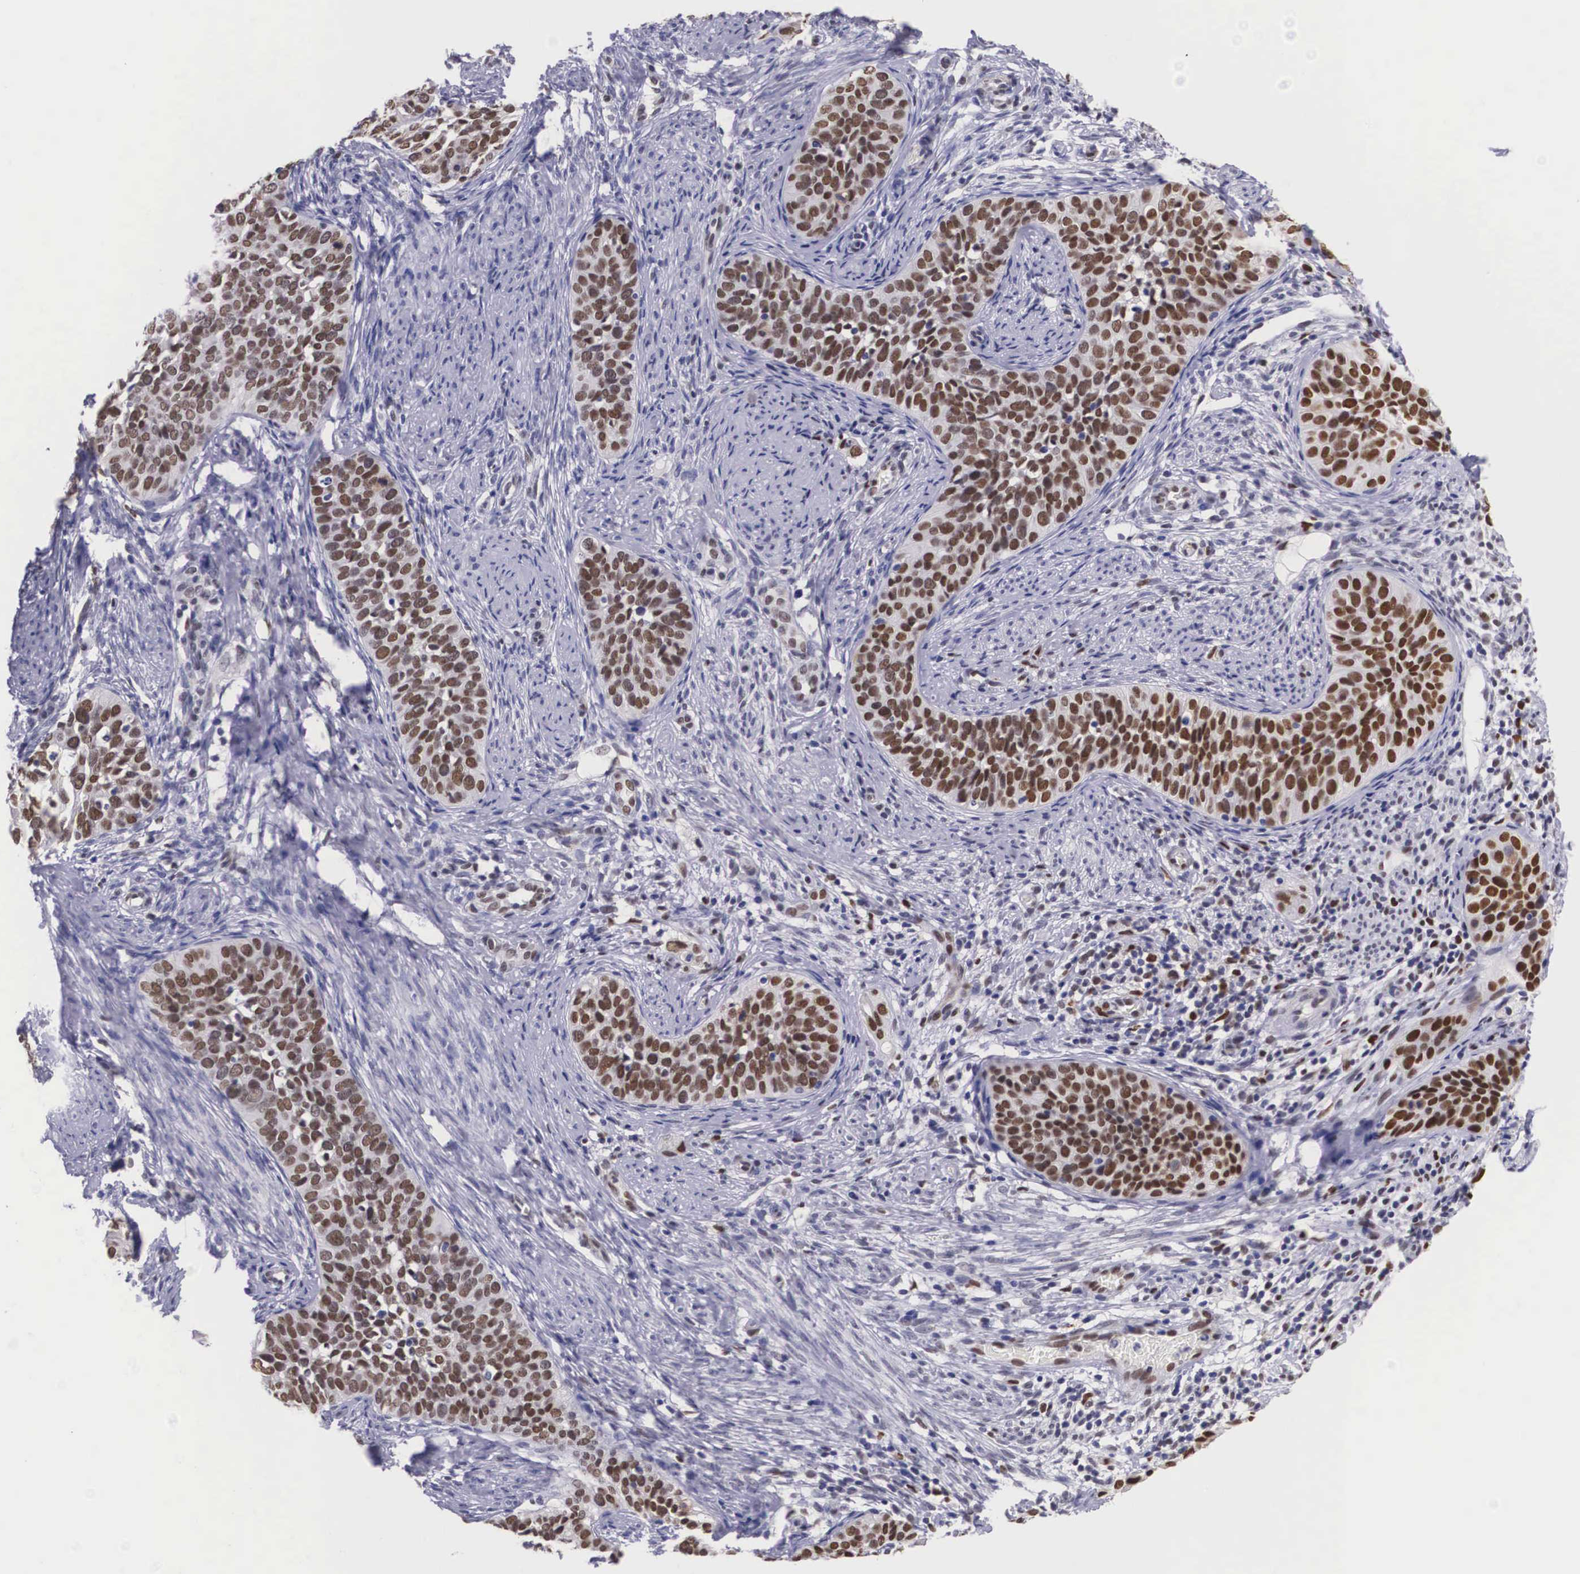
{"staining": {"intensity": "strong", "quantity": ">75%", "location": "nuclear"}, "tissue": "cervical cancer", "cell_type": "Tumor cells", "image_type": "cancer", "snomed": [{"axis": "morphology", "description": "Squamous cell carcinoma, NOS"}, {"axis": "topography", "description": "Cervix"}], "caption": "High-magnification brightfield microscopy of cervical cancer (squamous cell carcinoma) stained with DAB (brown) and counterstained with hematoxylin (blue). tumor cells exhibit strong nuclear positivity is appreciated in approximately>75% of cells.", "gene": "ETV6", "patient": {"sex": "female", "age": 31}}